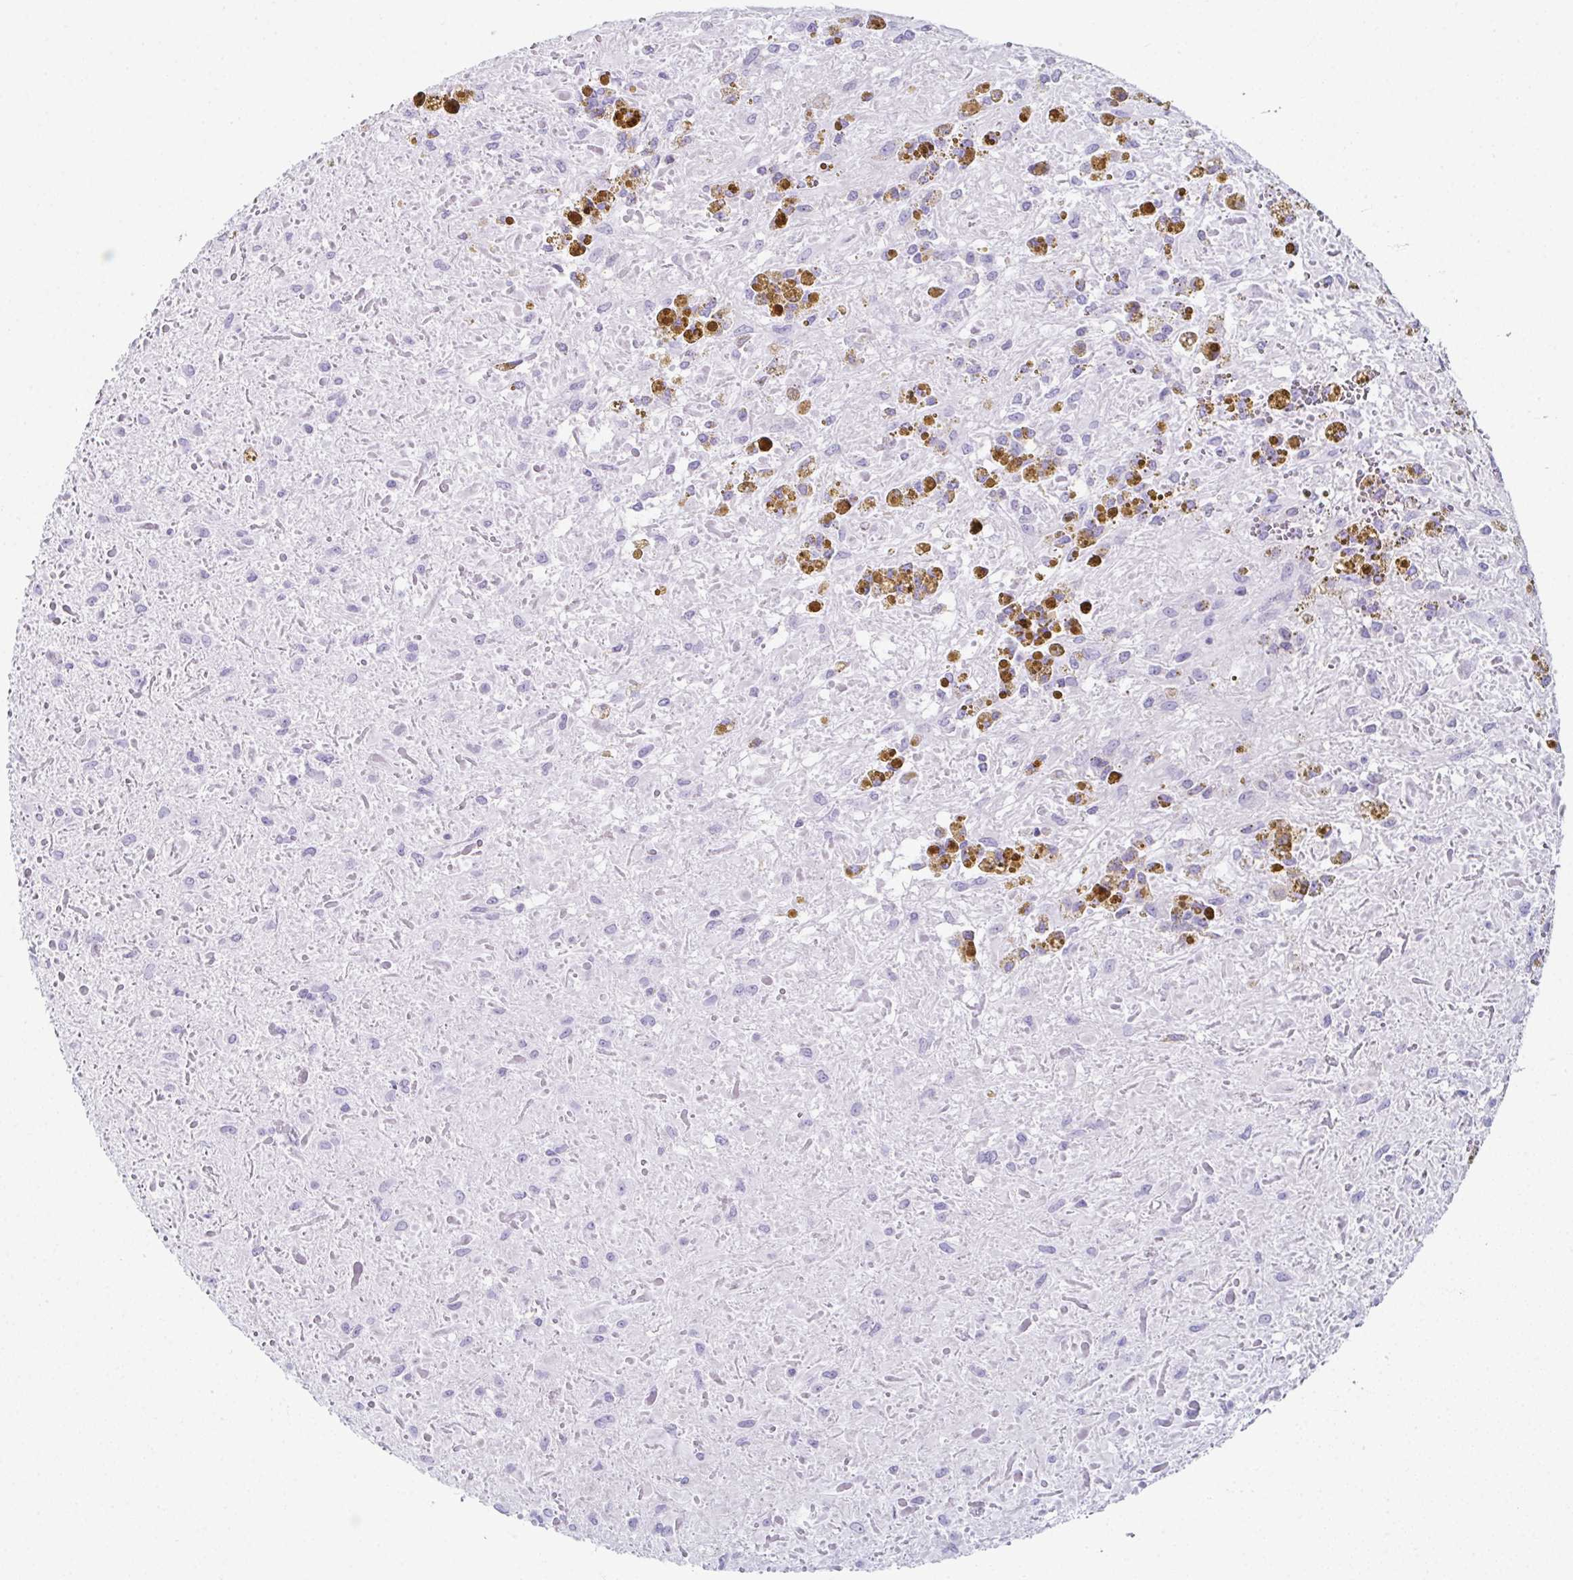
{"staining": {"intensity": "negative", "quantity": "none", "location": "none"}, "tissue": "glioma", "cell_type": "Tumor cells", "image_type": "cancer", "snomed": [{"axis": "morphology", "description": "Glioma, malignant, Low grade"}, {"axis": "topography", "description": "Cerebellum"}], "caption": "Immunohistochemical staining of malignant glioma (low-grade) displays no significant staining in tumor cells.", "gene": "ENKUR", "patient": {"sex": "female", "age": 14}}